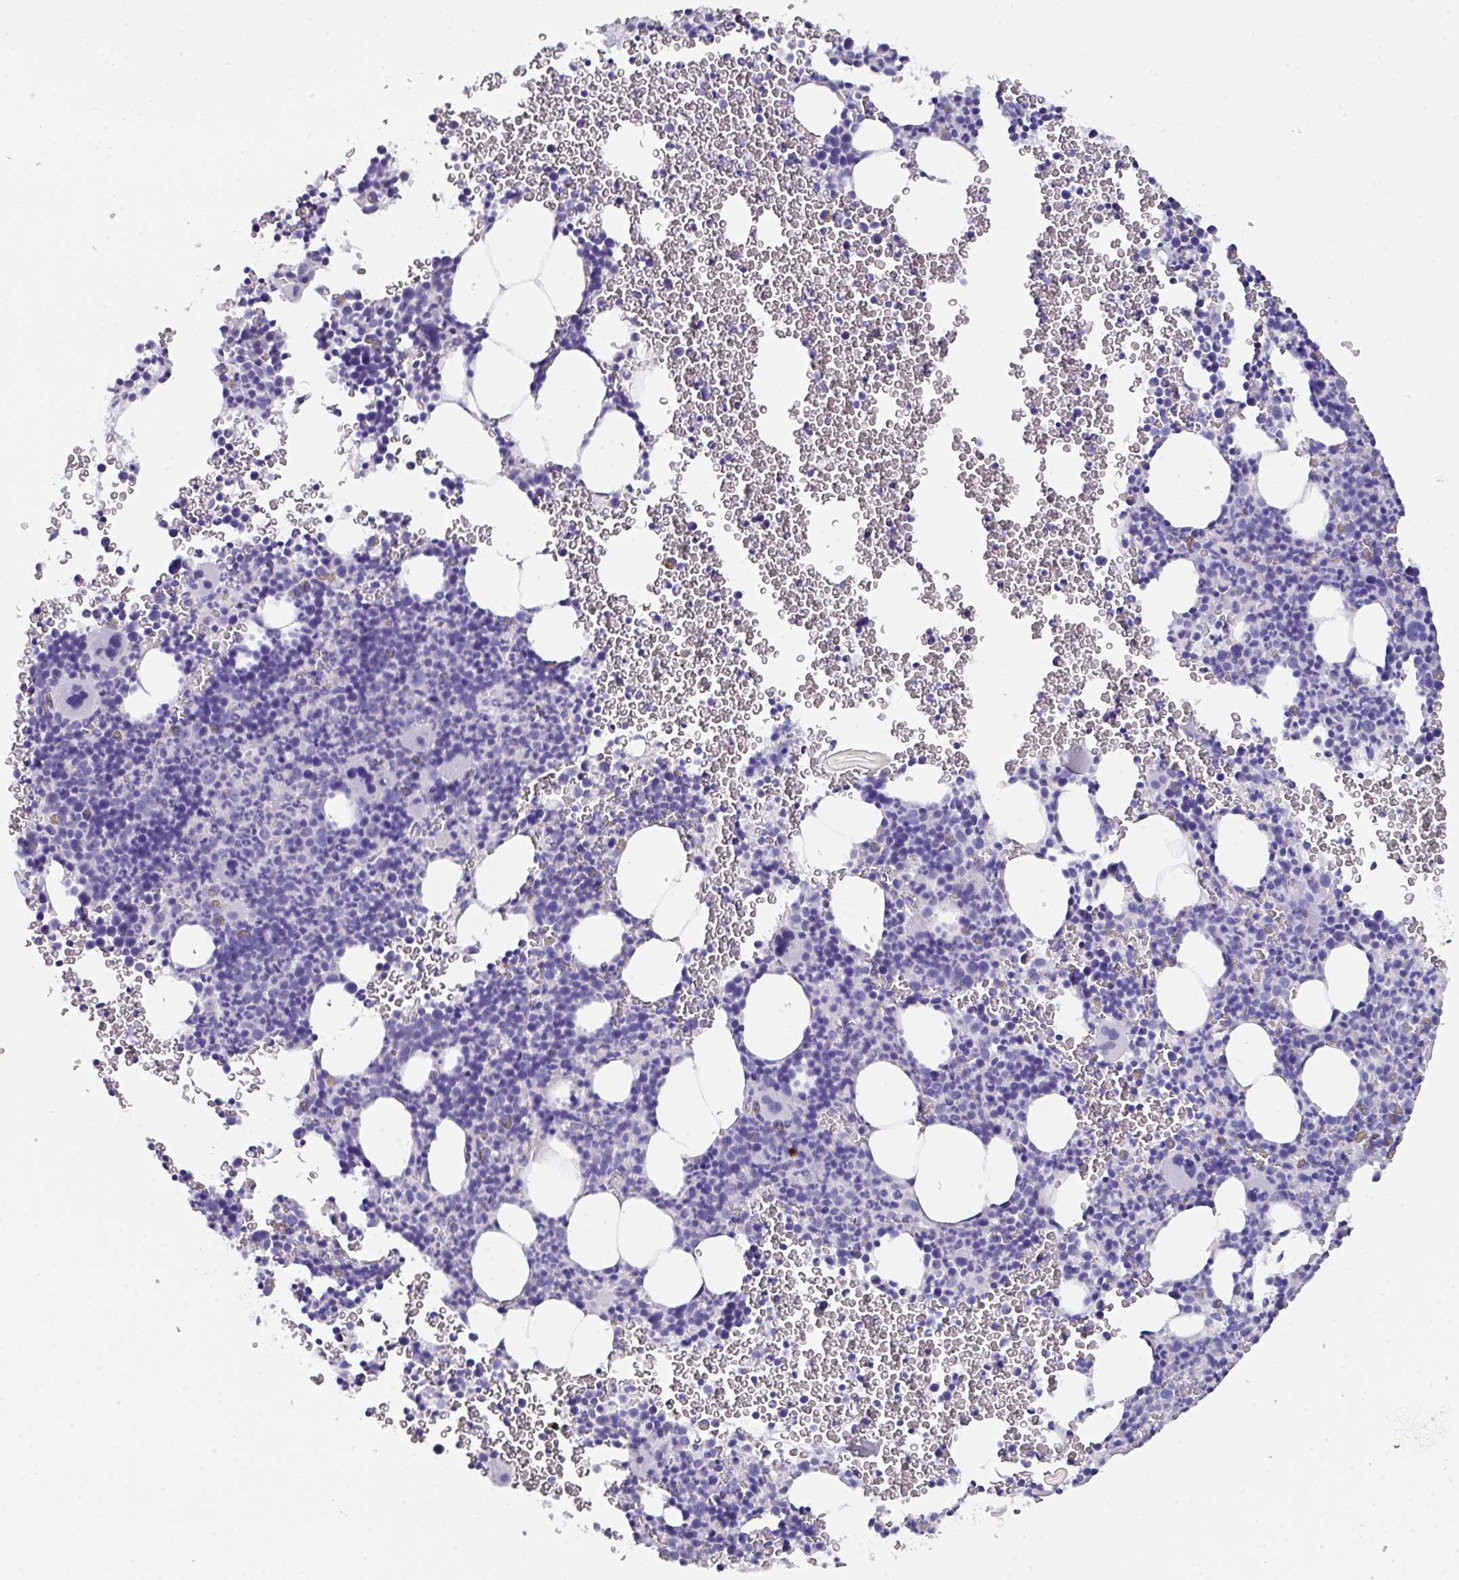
{"staining": {"intensity": "negative", "quantity": "none", "location": "none"}, "tissue": "bone marrow", "cell_type": "Hematopoietic cells", "image_type": "normal", "snomed": [{"axis": "morphology", "description": "Normal tissue, NOS"}, {"axis": "topography", "description": "Bone marrow"}], "caption": "A high-resolution image shows immunohistochemistry (IHC) staining of unremarkable bone marrow, which reveals no significant staining in hematopoietic cells.", "gene": "DAZ1", "patient": {"sex": "male", "age": 61}}